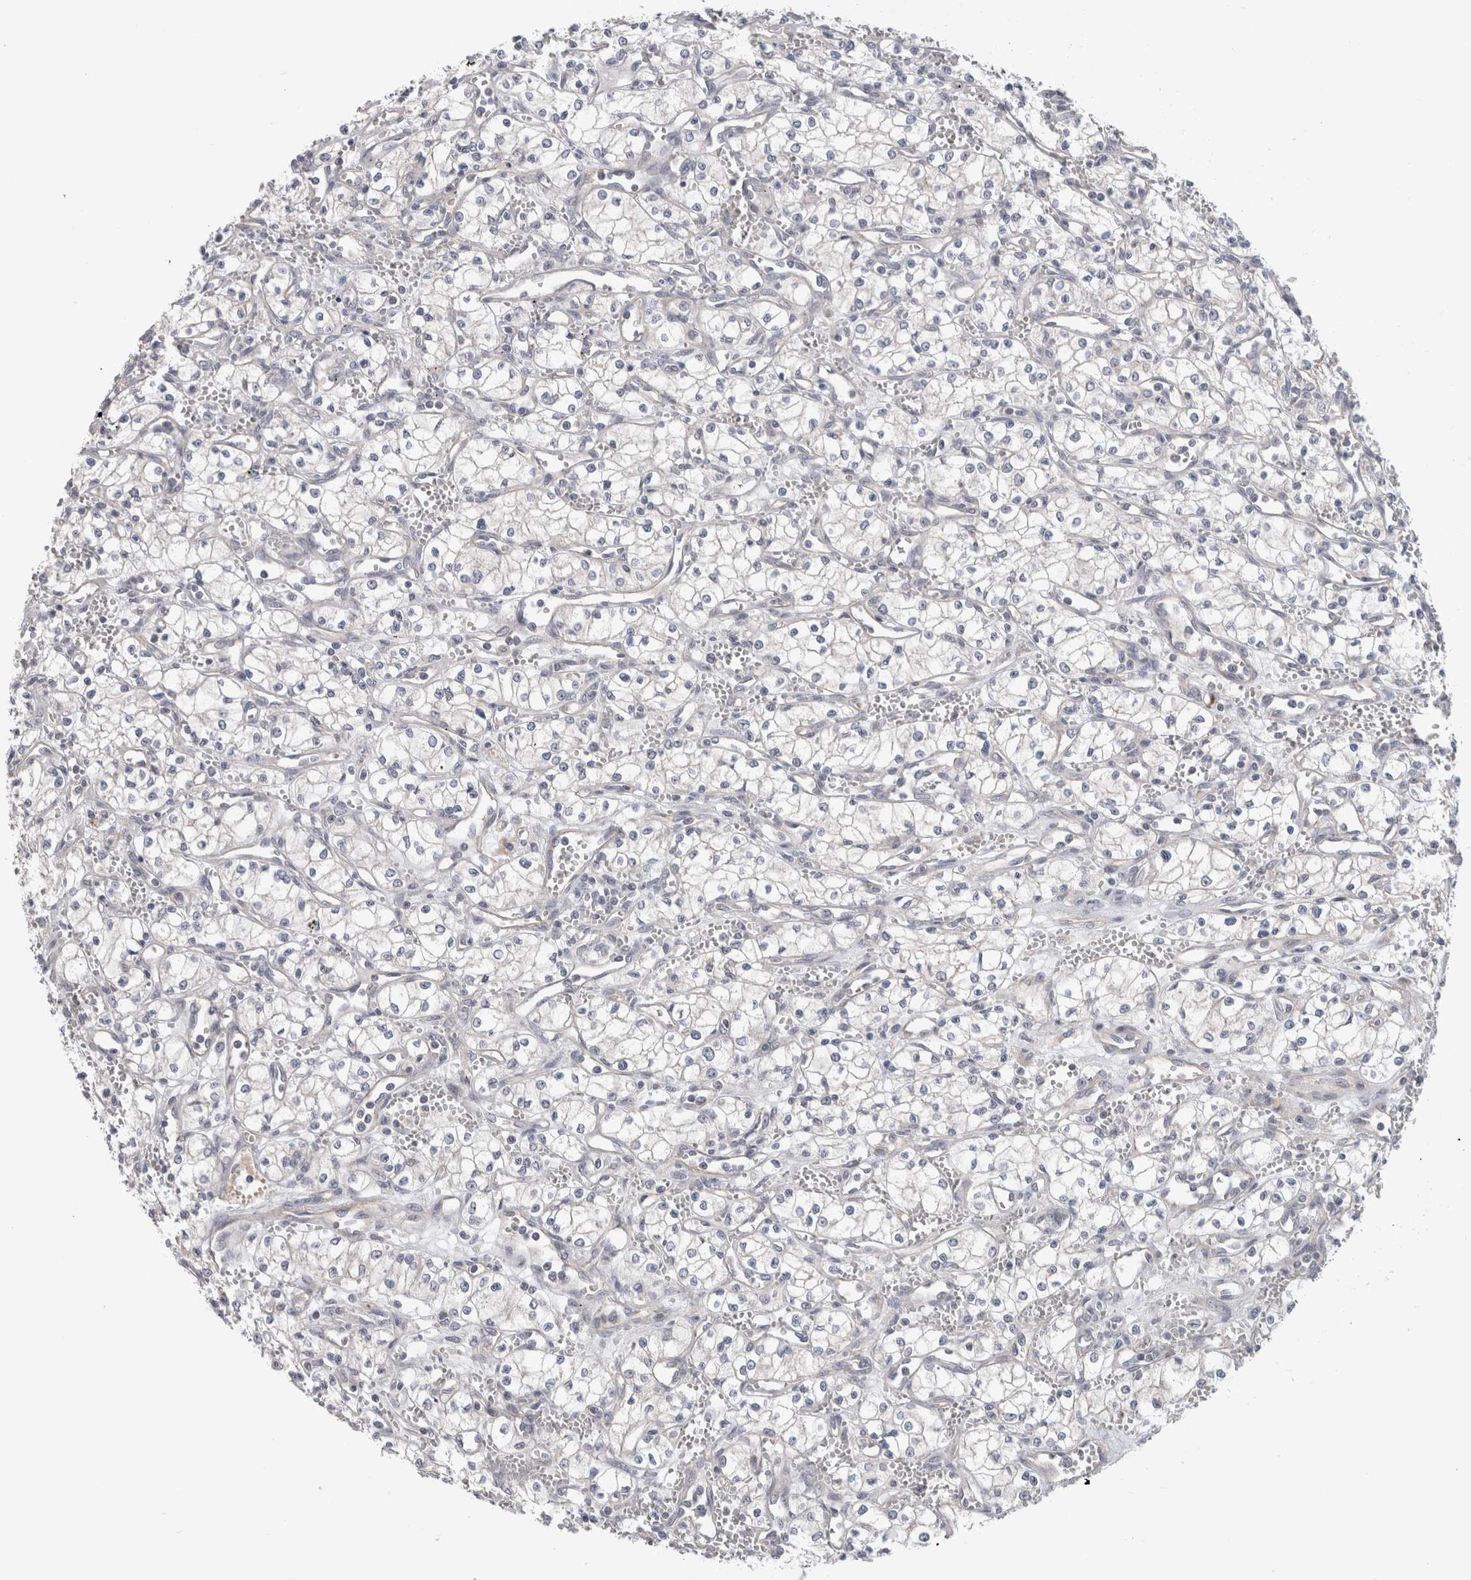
{"staining": {"intensity": "negative", "quantity": "none", "location": "none"}, "tissue": "renal cancer", "cell_type": "Tumor cells", "image_type": "cancer", "snomed": [{"axis": "morphology", "description": "Adenocarcinoma, NOS"}, {"axis": "topography", "description": "Kidney"}], "caption": "Adenocarcinoma (renal) stained for a protein using immunohistochemistry (IHC) displays no expression tumor cells.", "gene": "CERS3", "patient": {"sex": "male", "age": 59}}